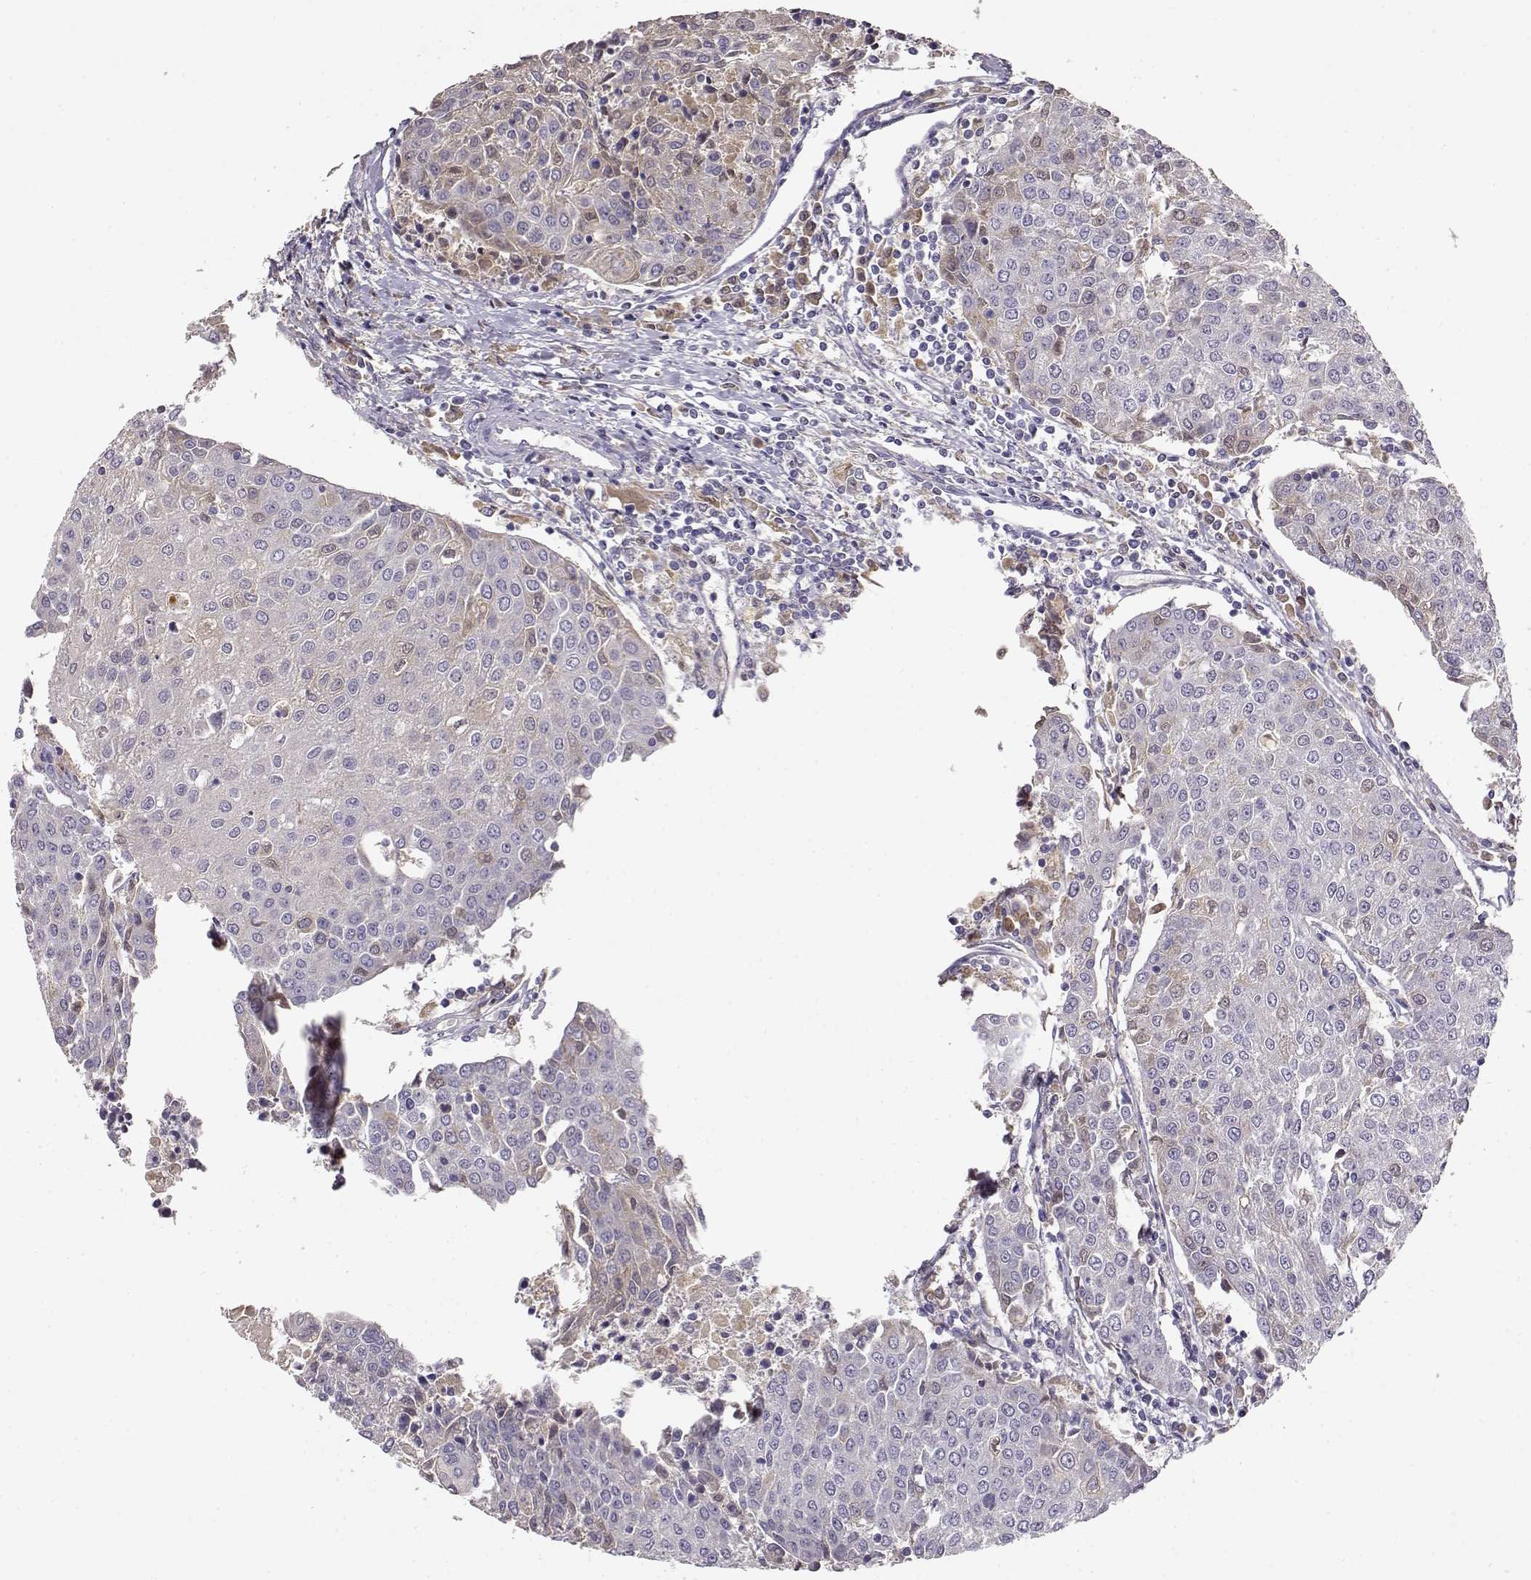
{"staining": {"intensity": "weak", "quantity": "<25%", "location": "cytoplasmic/membranous"}, "tissue": "urothelial cancer", "cell_type": "Tumor cells", "image_type": "cancer", "snomed": [{"axis": "morphology", "description": "Urothelial carcinoma, High grade"}, {"axis": "topography", "description": "Urinary bladder"}], "caption": "A micrograph of human urothelial carcinoma (high-grade) is negative for staining in tumor cells.", "gene": "TACR1", "patient": {"sex": "female", "age": 85}}